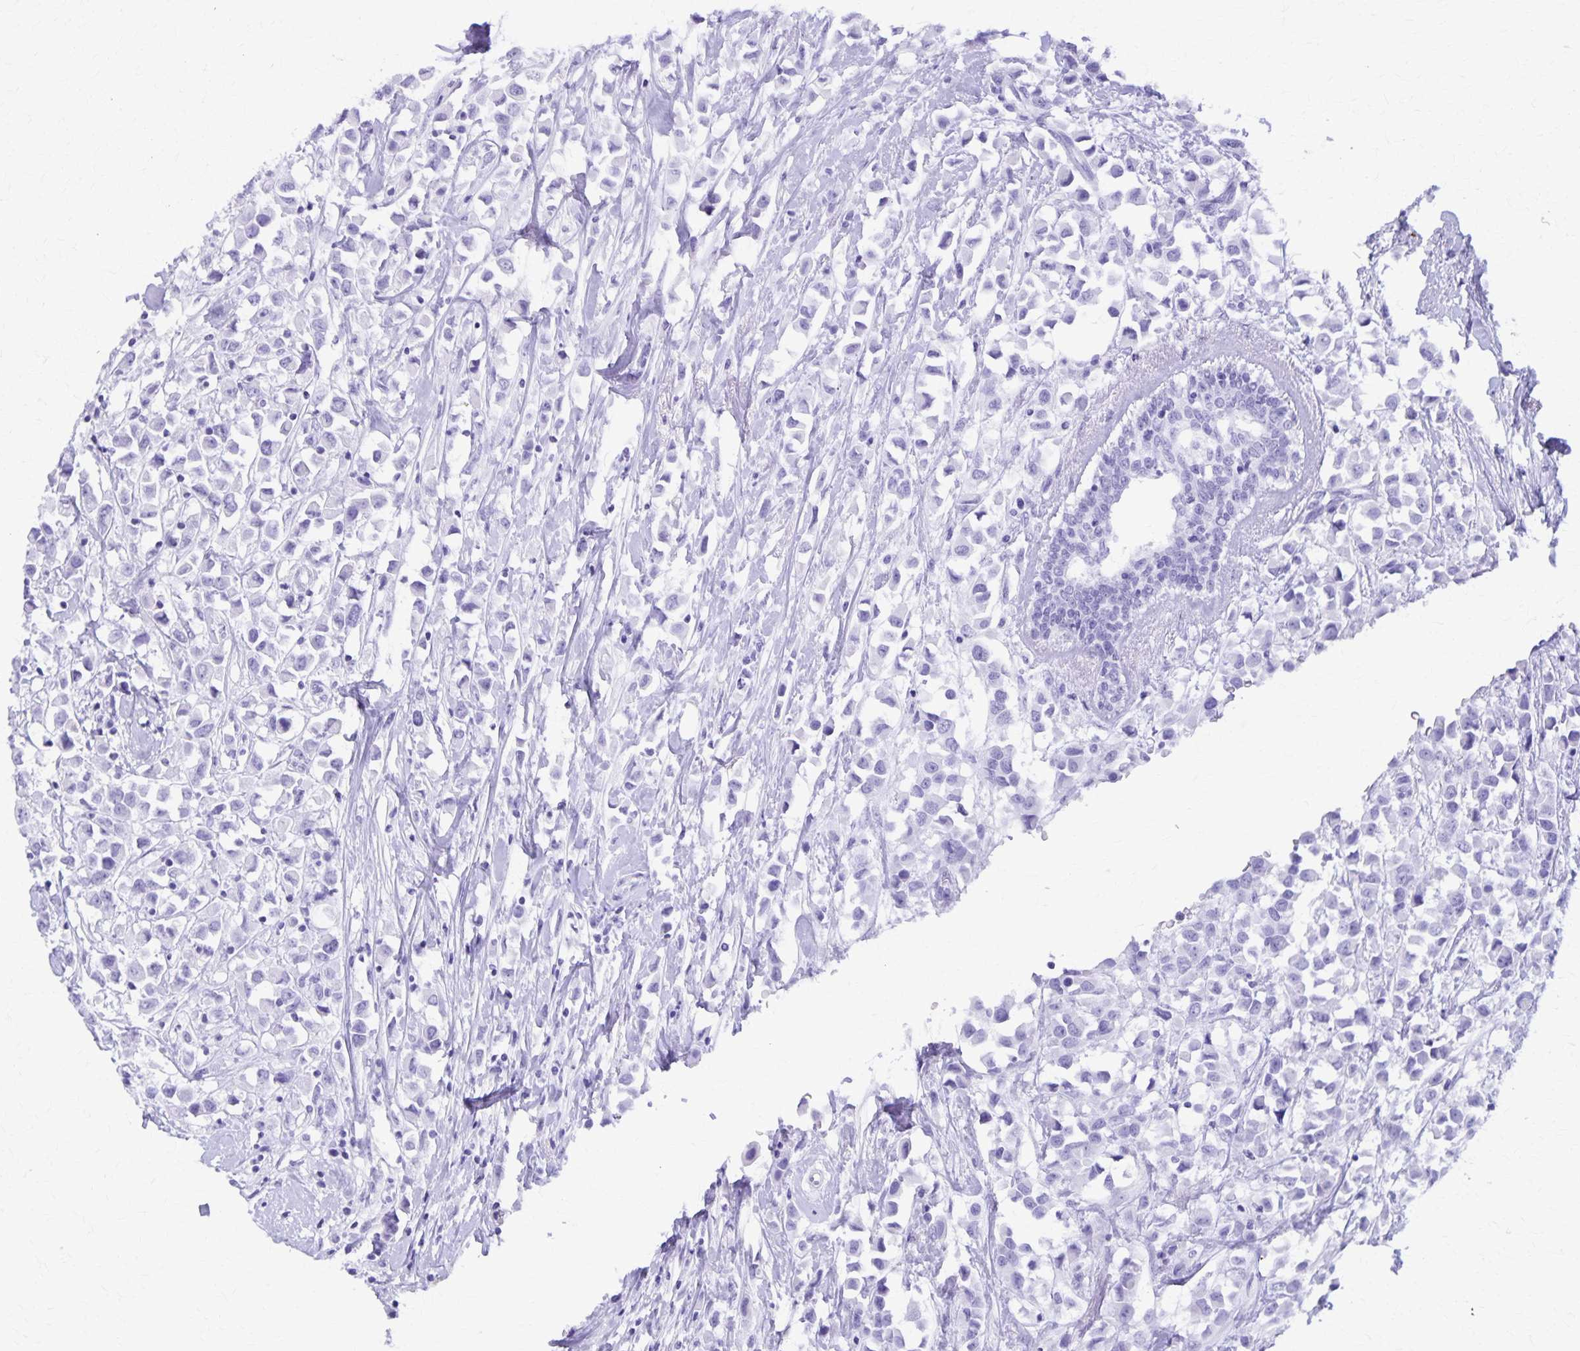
{"staining": {"intensity": "negative", "quantity": "none", "location": "none"}, "tissue": "breast cancer", "cell_type": "Tumor cells", "image_type": "cancer", "snomed": [{"axis": "morphology", "description": "Duct carcinoma"}, {"axis": "topography", "description": "Breast"}], "caption": "Immunohistochemistry (IHC) micrograph of breast cancer stained for a protein (brown), which shows no staining in tumor cells.", "gene": "DEFA5", "patient": {"sex": "female", "age": 61}}